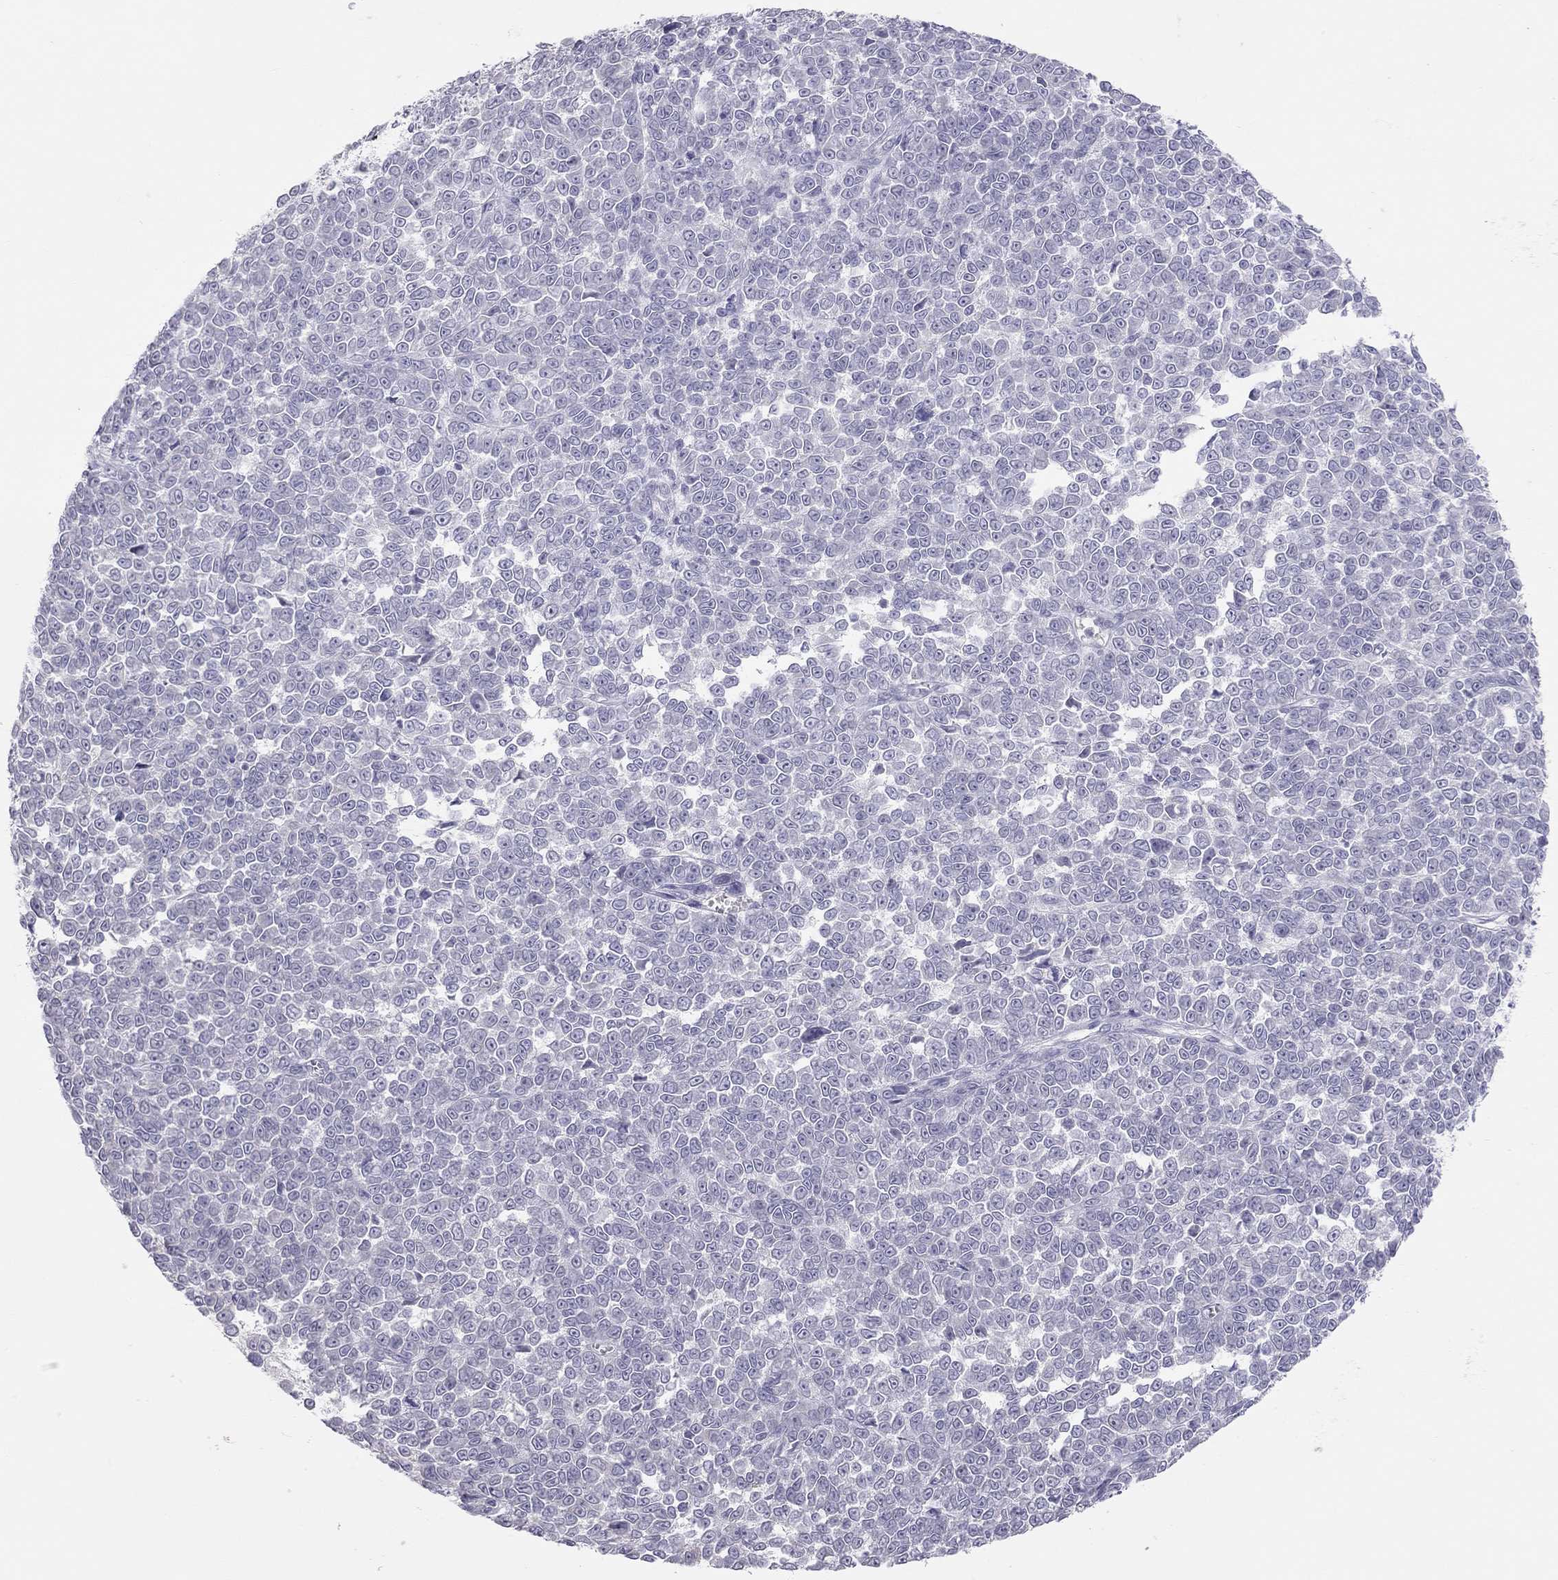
{"staining": {"intensity": "negative", "quantity": "none", "location": "none"}, "tissue": "melanoma", "cell_type": "Tumor cells", "image_type": "cancer", "snomed": [{"axis": "morphology", "description": "Malignant melanoma, NOS"}, {"axis": "topography", "description": "Skin"}], "caption": "Immunohistochemical staining of malignant melanoma shows no significant staining in tumor cells.", "gene": "SPATA12", "patient": {"sex": "female", "age": 95}}